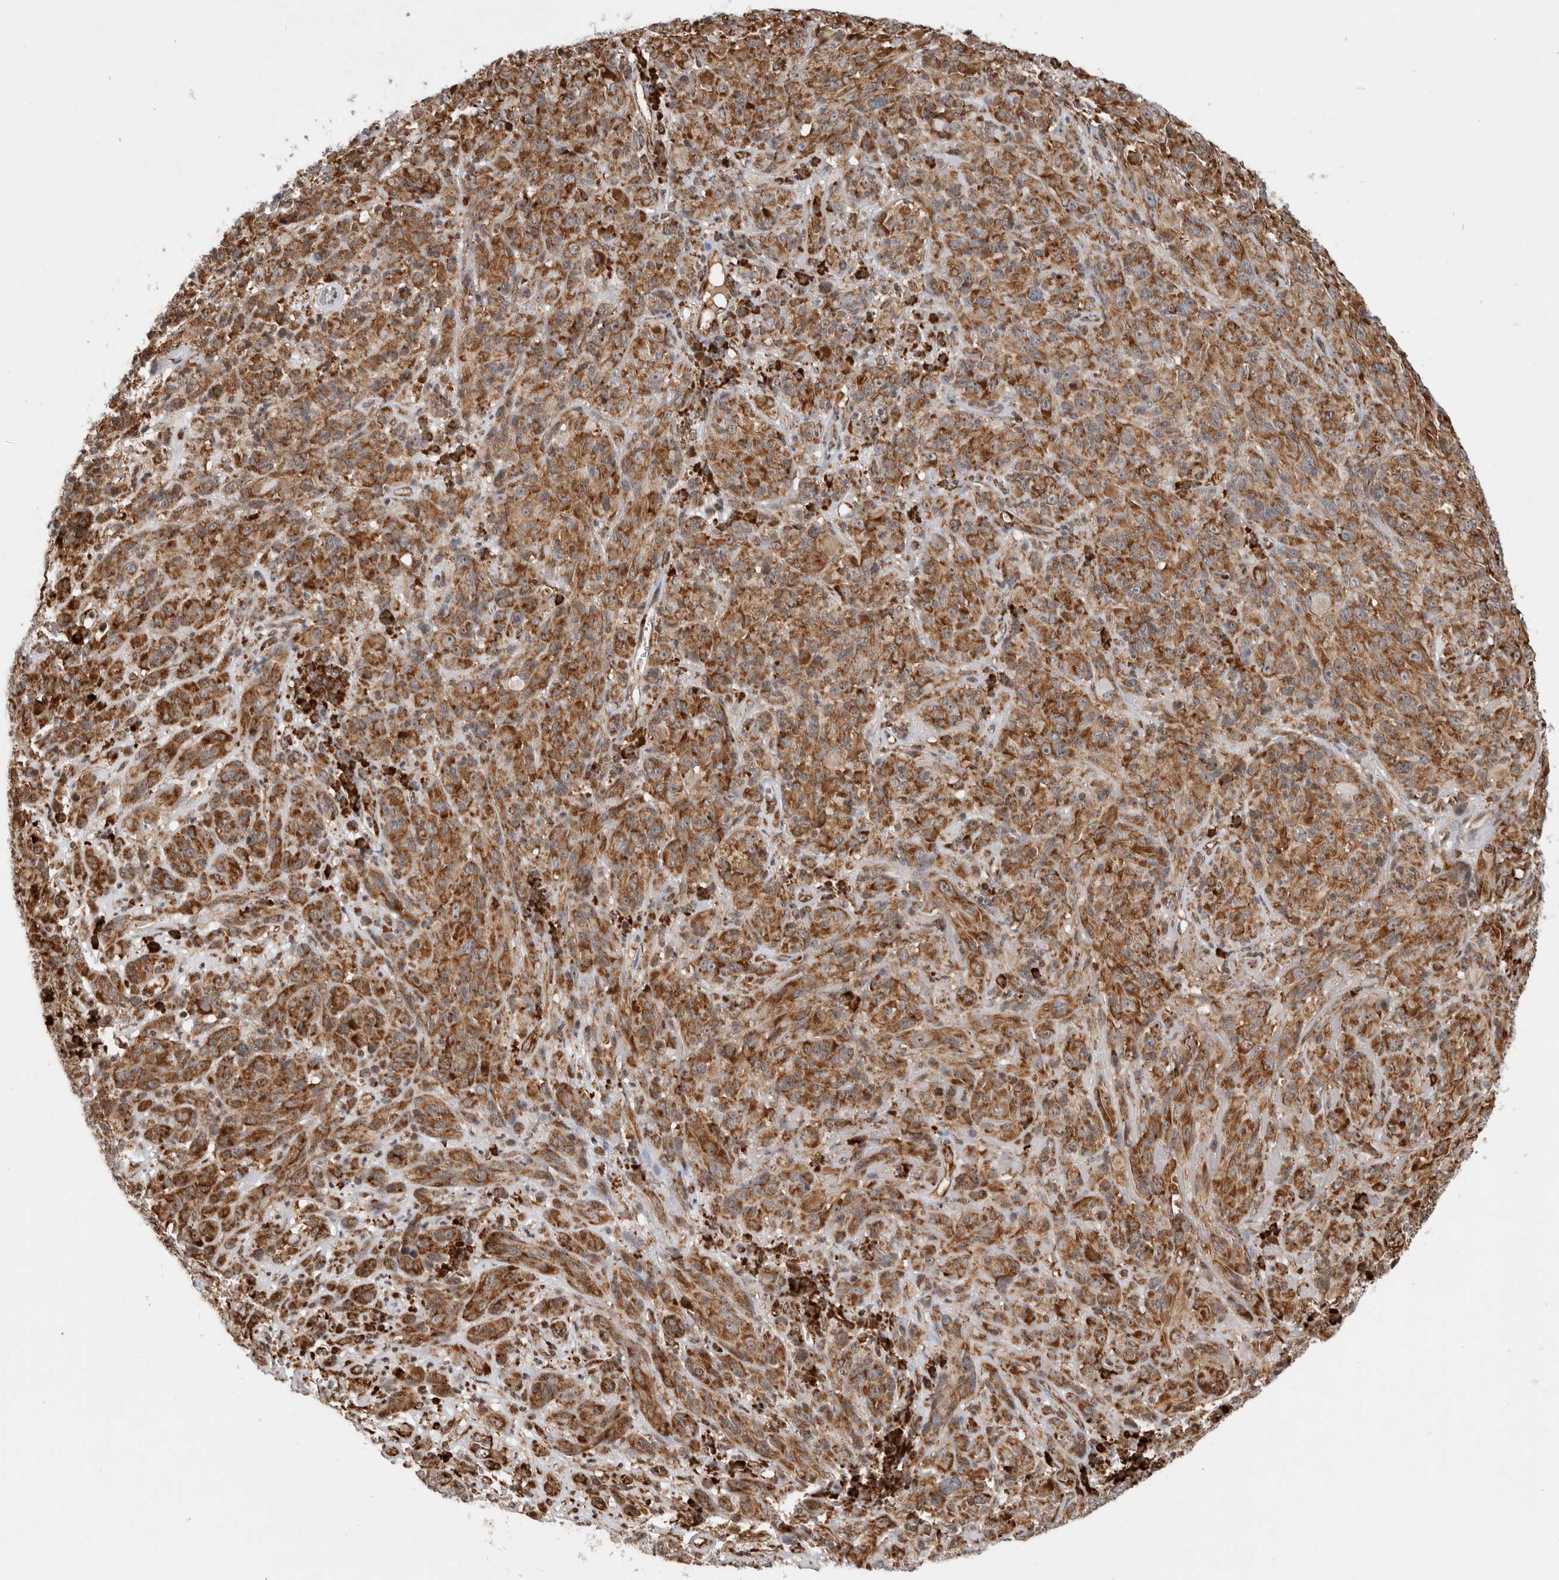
{"staining": {"intensity": "moderate", "quantity": ">75%", "location": "cytoplasmic/membranous"}, "tissue": "melanoma", "cell_type": "Tumor cells", "image_type": "cancer", "snomed": [{"axis": "morphology", "description": "Malignant melanoma, NOS"}, {"axis": "topography", "description": "Skin of head"}], "caption": "High-magnification brightfield microscopy of melanoma stained with DAB (brown) and counterstained with hematoxylin (blue). tumor cells exhibit moderate cytoplasmic/membranous staining is present in about>75% of cells.", "gene": "FZD3", "patient": {"sex": "male", "age": 96}}